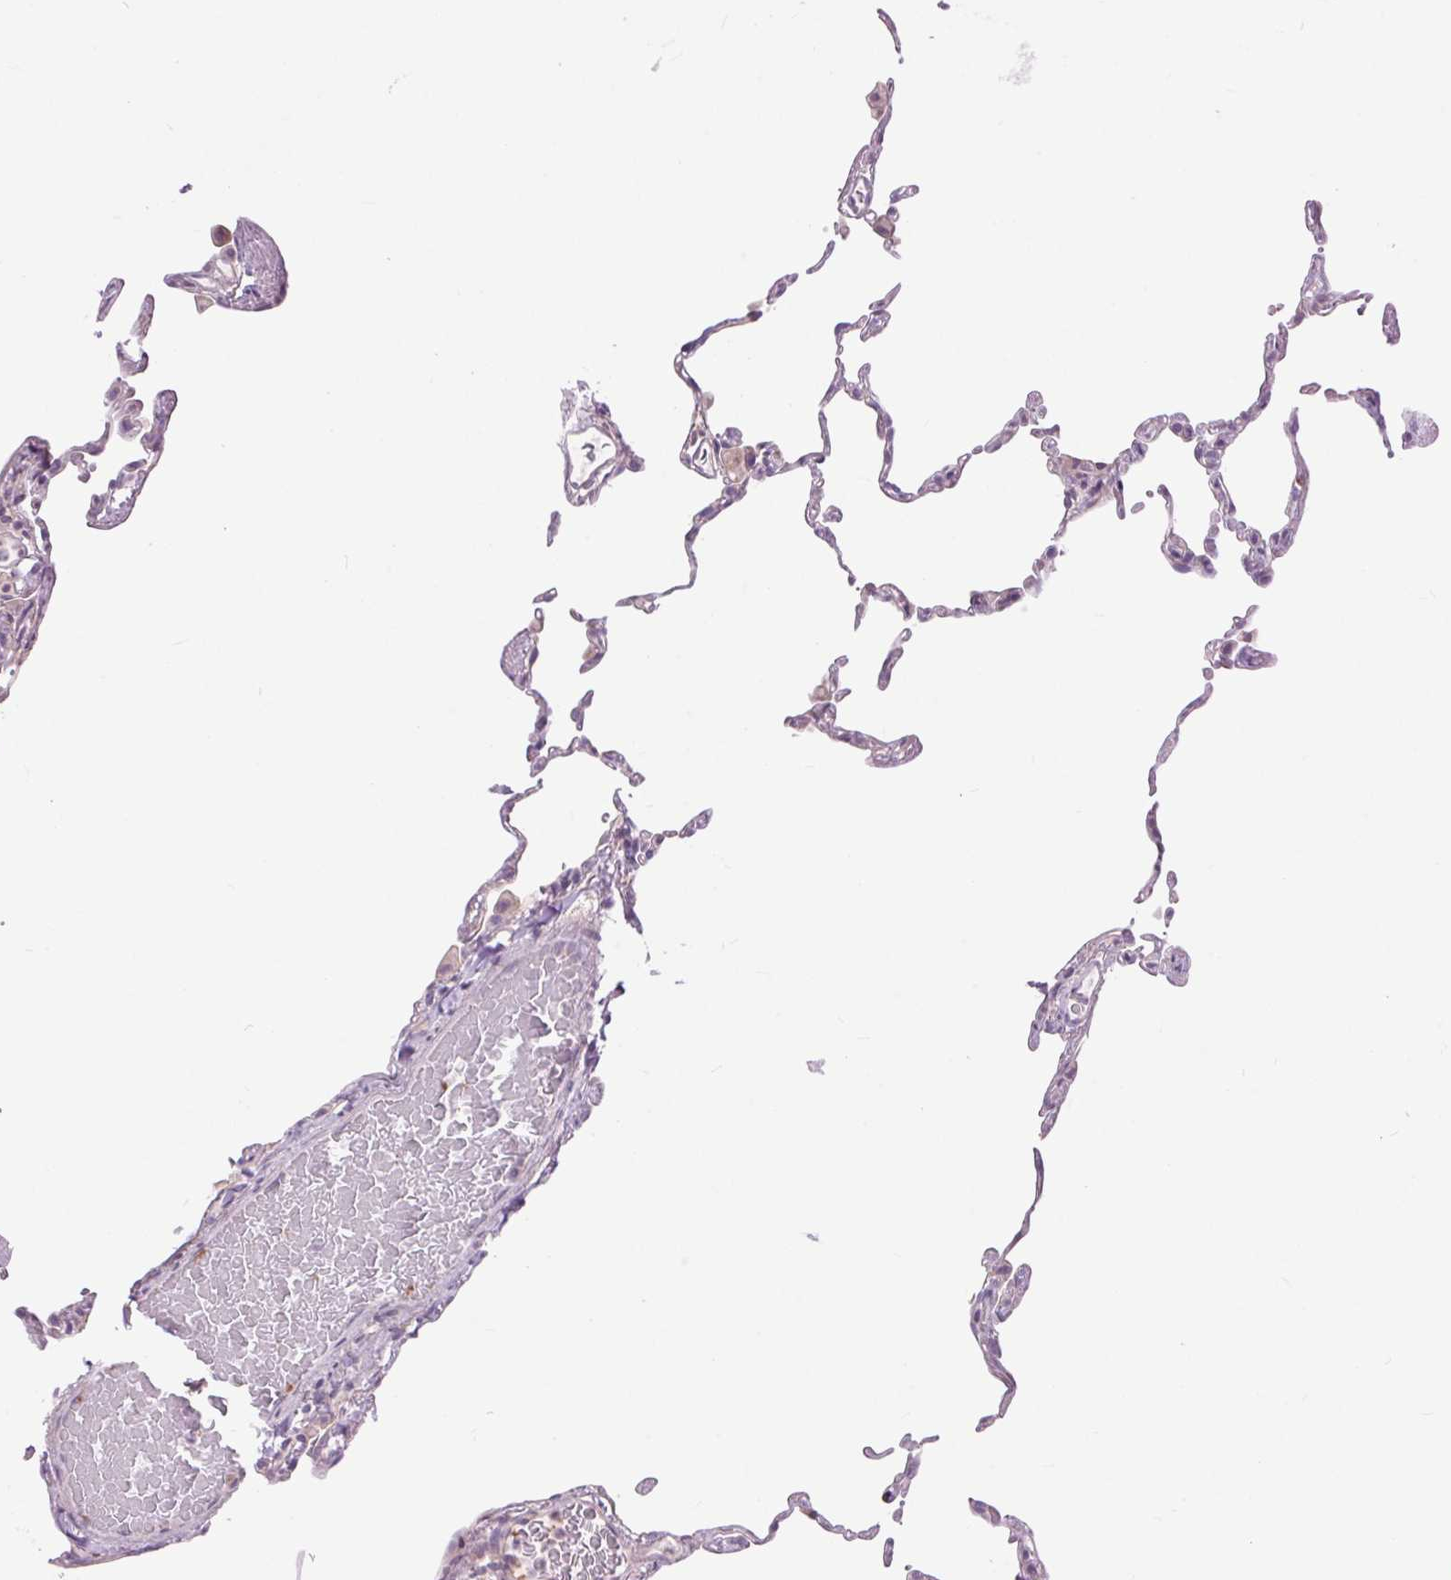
{"staining": {"intensity": "negative", "quantity": "none", "location": "none"}, "tissue": "lung", "cell_type": "Alveolar cells", "image_type": "normal", "snomed": [{"axis": "morphology", "description": "Normal tissue, NOS"}, {"axis": "topography", "description": "Lung"}], "caption": "A micrograph of lung stained for a protein reveals no brown staining in alveolar cells. (Stains: DAB immunohistochemistry with hematoxylin counter stain, Microscopy: brightfield microscopy at high magnification).", "gene": "CTNNA3", "patient": {"sex": "female", "age": 57}}